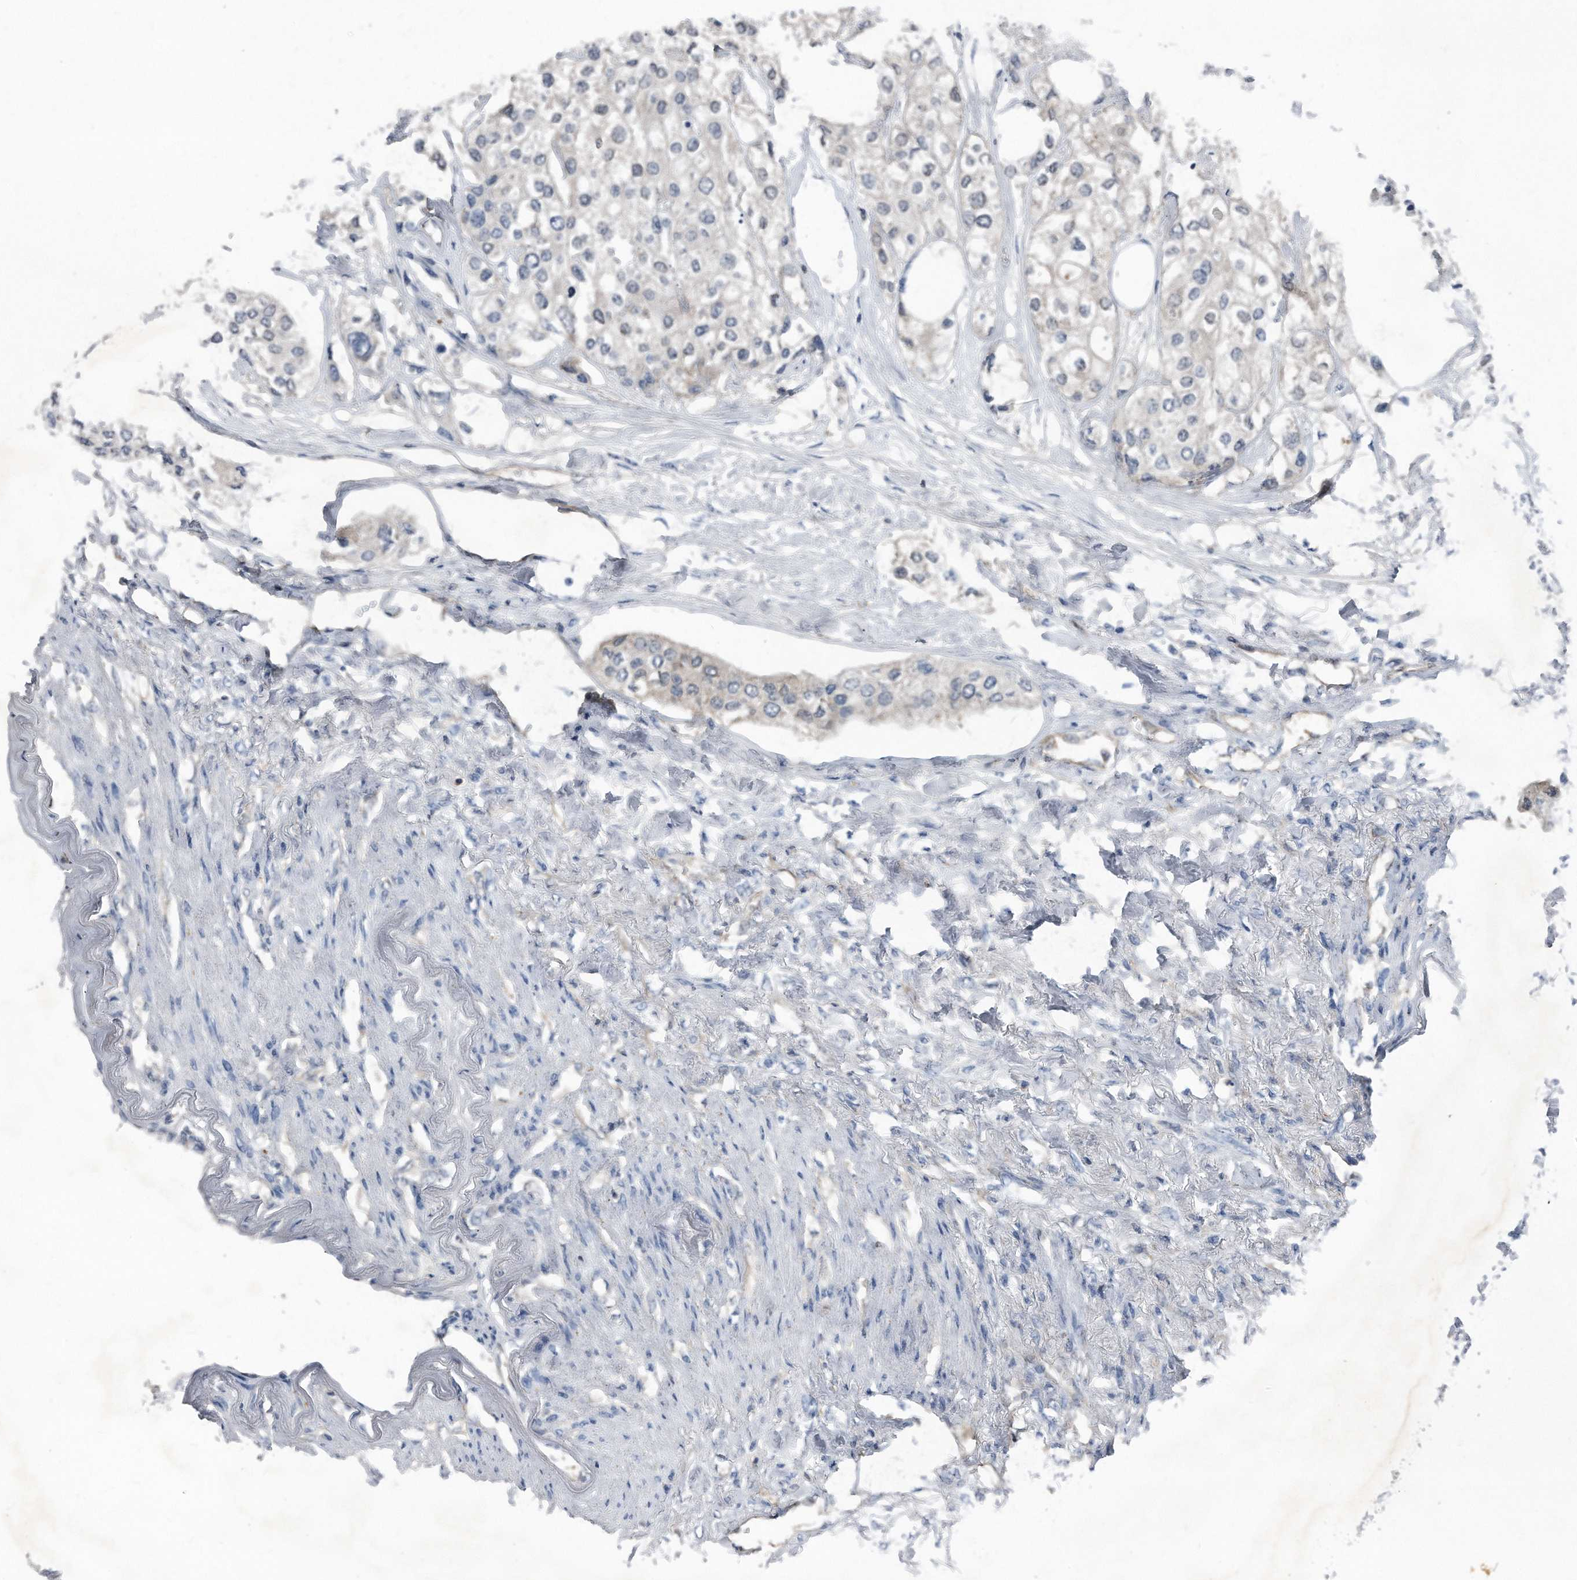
{"staining": {"intensity": "negative", "quantity": "none", "location": "none"}, "tissue": "urothelial cancer", "cell_type": "Tumor cells", "image_type": "cancer", "snomed": [{"axis": "morphology", "description": "Urothelial carcinoma, High grade"}, {"axis": "topography", "description": "Urinary bladder"}], "caption": "The image demonstrates no staining of tumor cells in urothelial cancer.", "gene": "MAP2K6", "patient": {"sex": "male", "age": 64}}